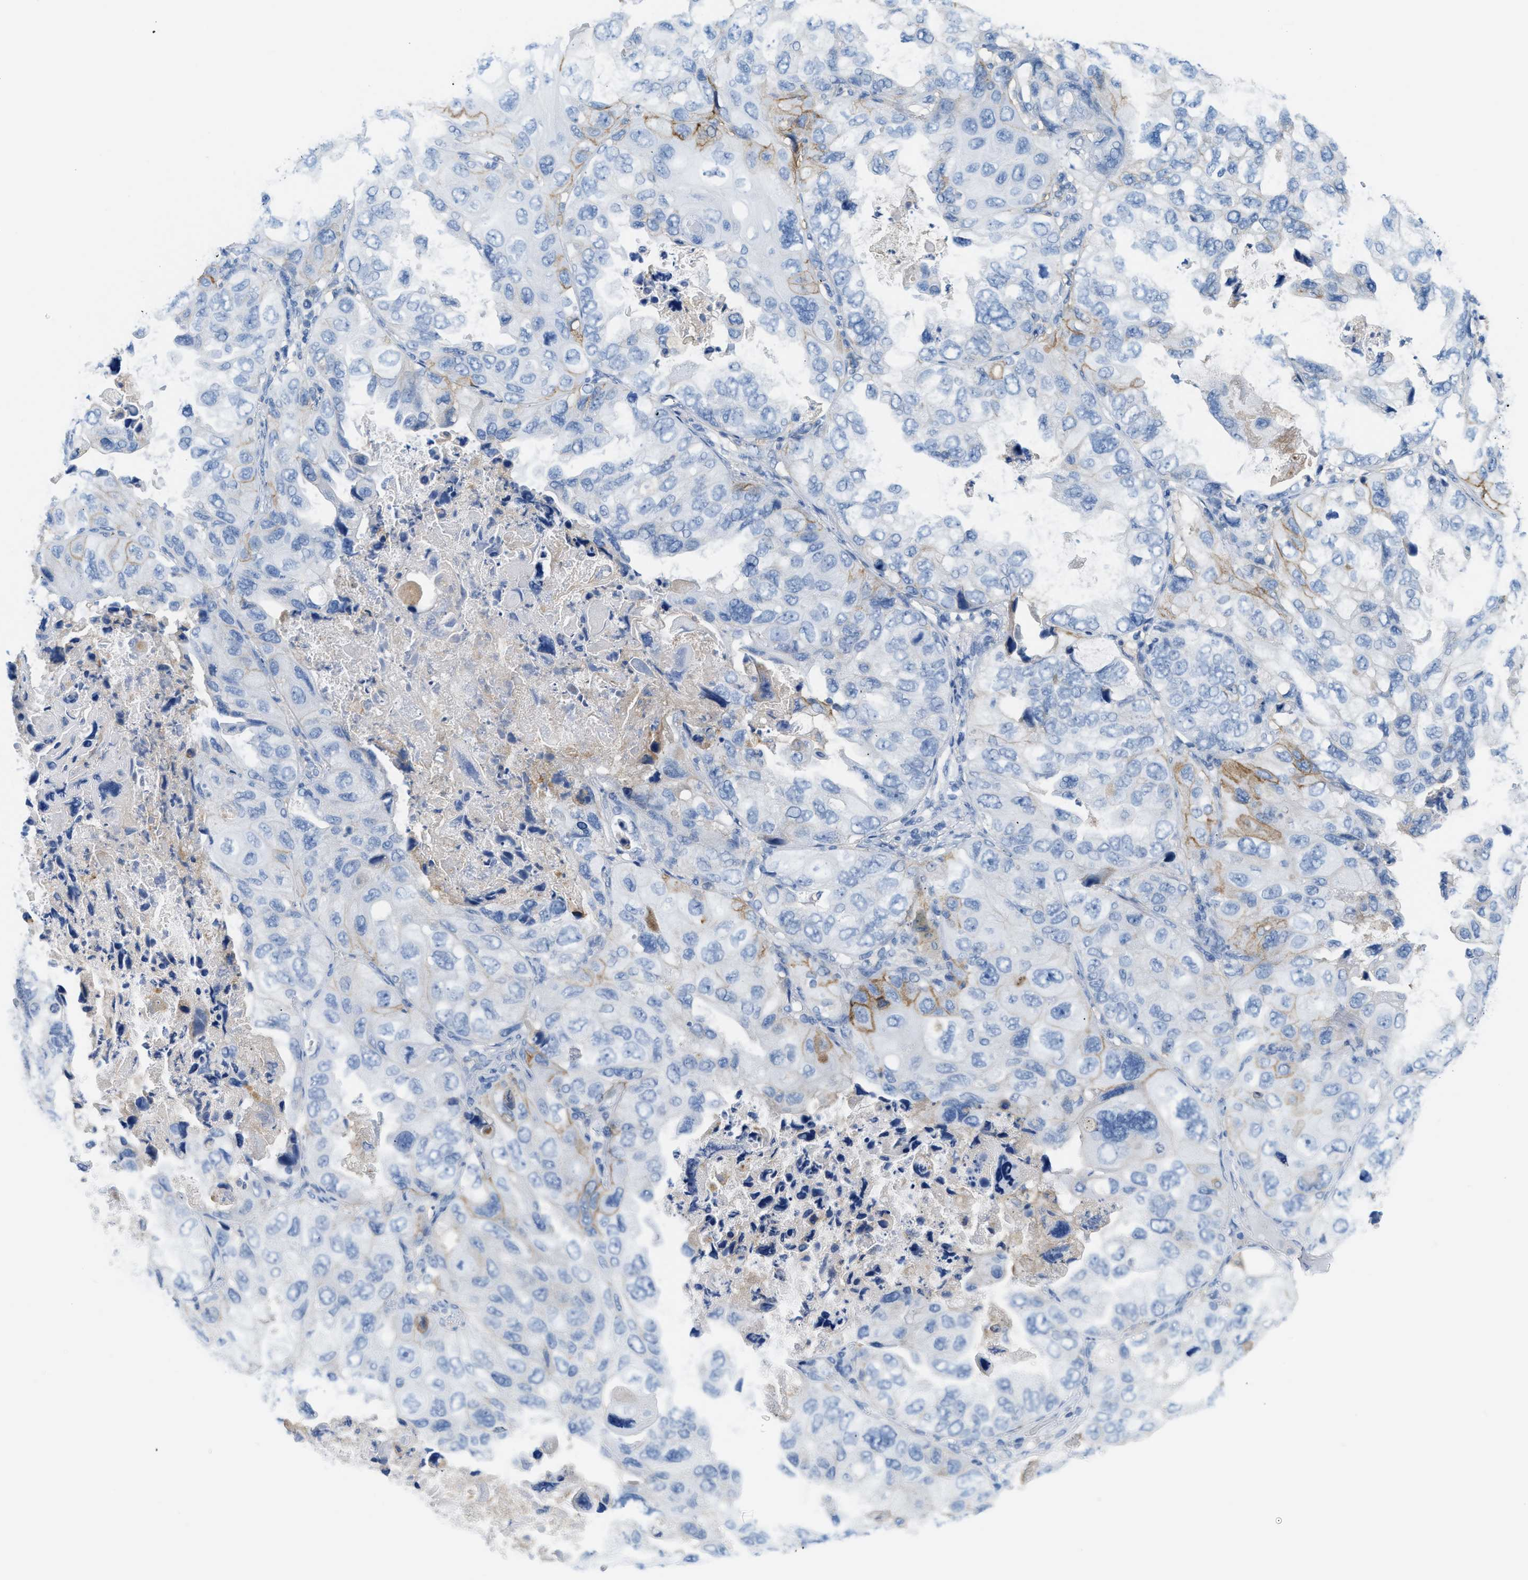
{"staining": {"intensity": "negative", "quantity": "none", "location": "none"}, "tissue": "lung cancer", "cell_type": "Tumor cells", "image_type": "cancer", "snomed": [{"axis": "morphology", "description": "Squamous cell carcinoma, NOS"}, {"axis": "topography", "description": "Lung"}], "caption": "The photomicrograph reveals no staining of tumor cells in squamous cell carcinoma (lung).", "gene": "SLC3A2", "patient": {"sex": "female", "age": 73}}